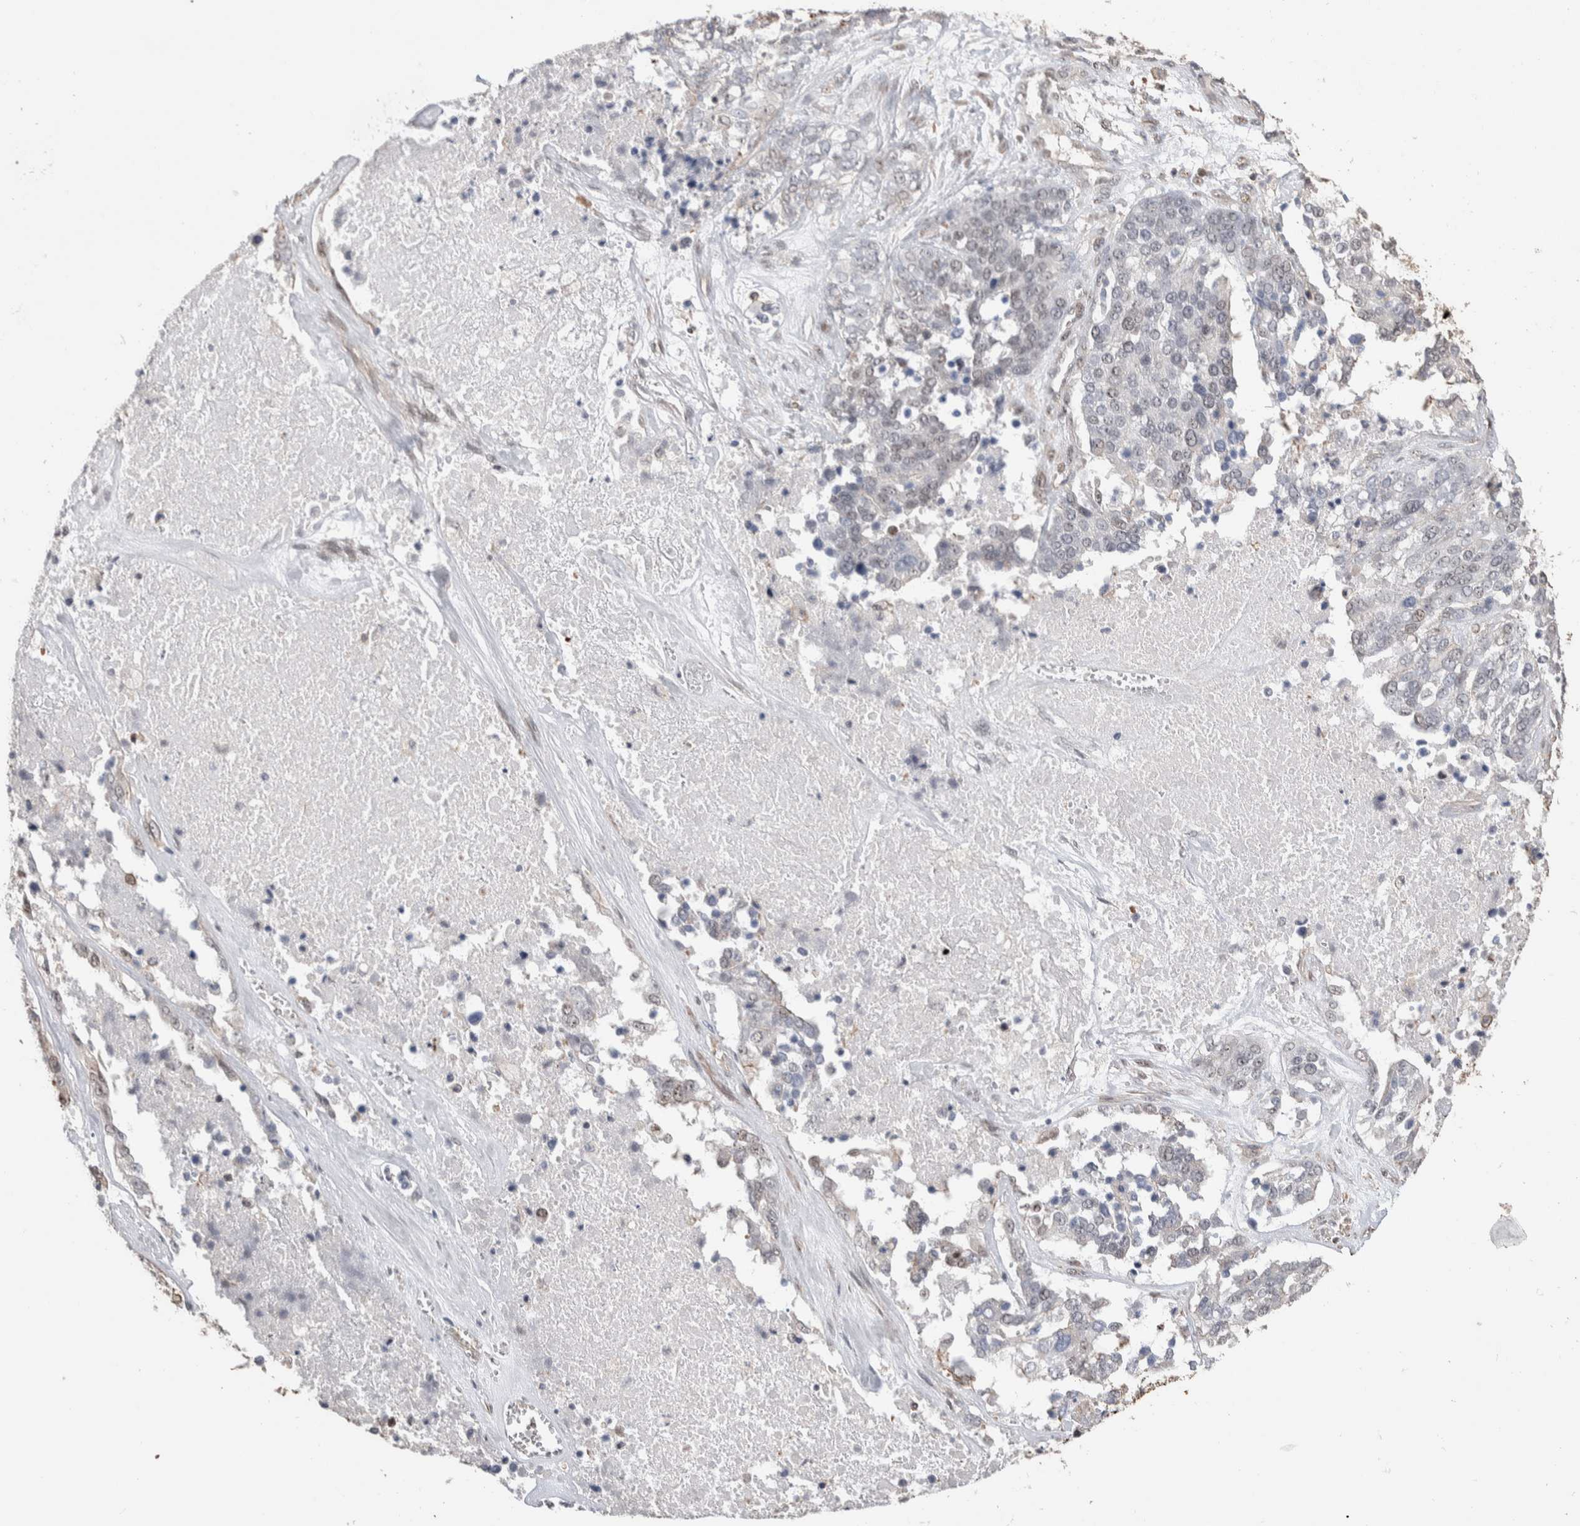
{"staining": {"intensity": "negative", "quantity": "none", "location": "none"}, "tissue": "ovarian cancer", "cell_type": "Tumor cells", "image_type": "cancer", "snomed": [{"axis": "morphology", "description": "Cystadenocarcinoma, serous, NOS"}, {"axis": "topography", "description": "Ovary"}], "caption": "Ovarian cancer stained for a protein using immunohistochemistry (IHC) demonstrates no expression tumor cells.", "gene": "ZNF704", "patient": {"sex": "female", "age": 44}}